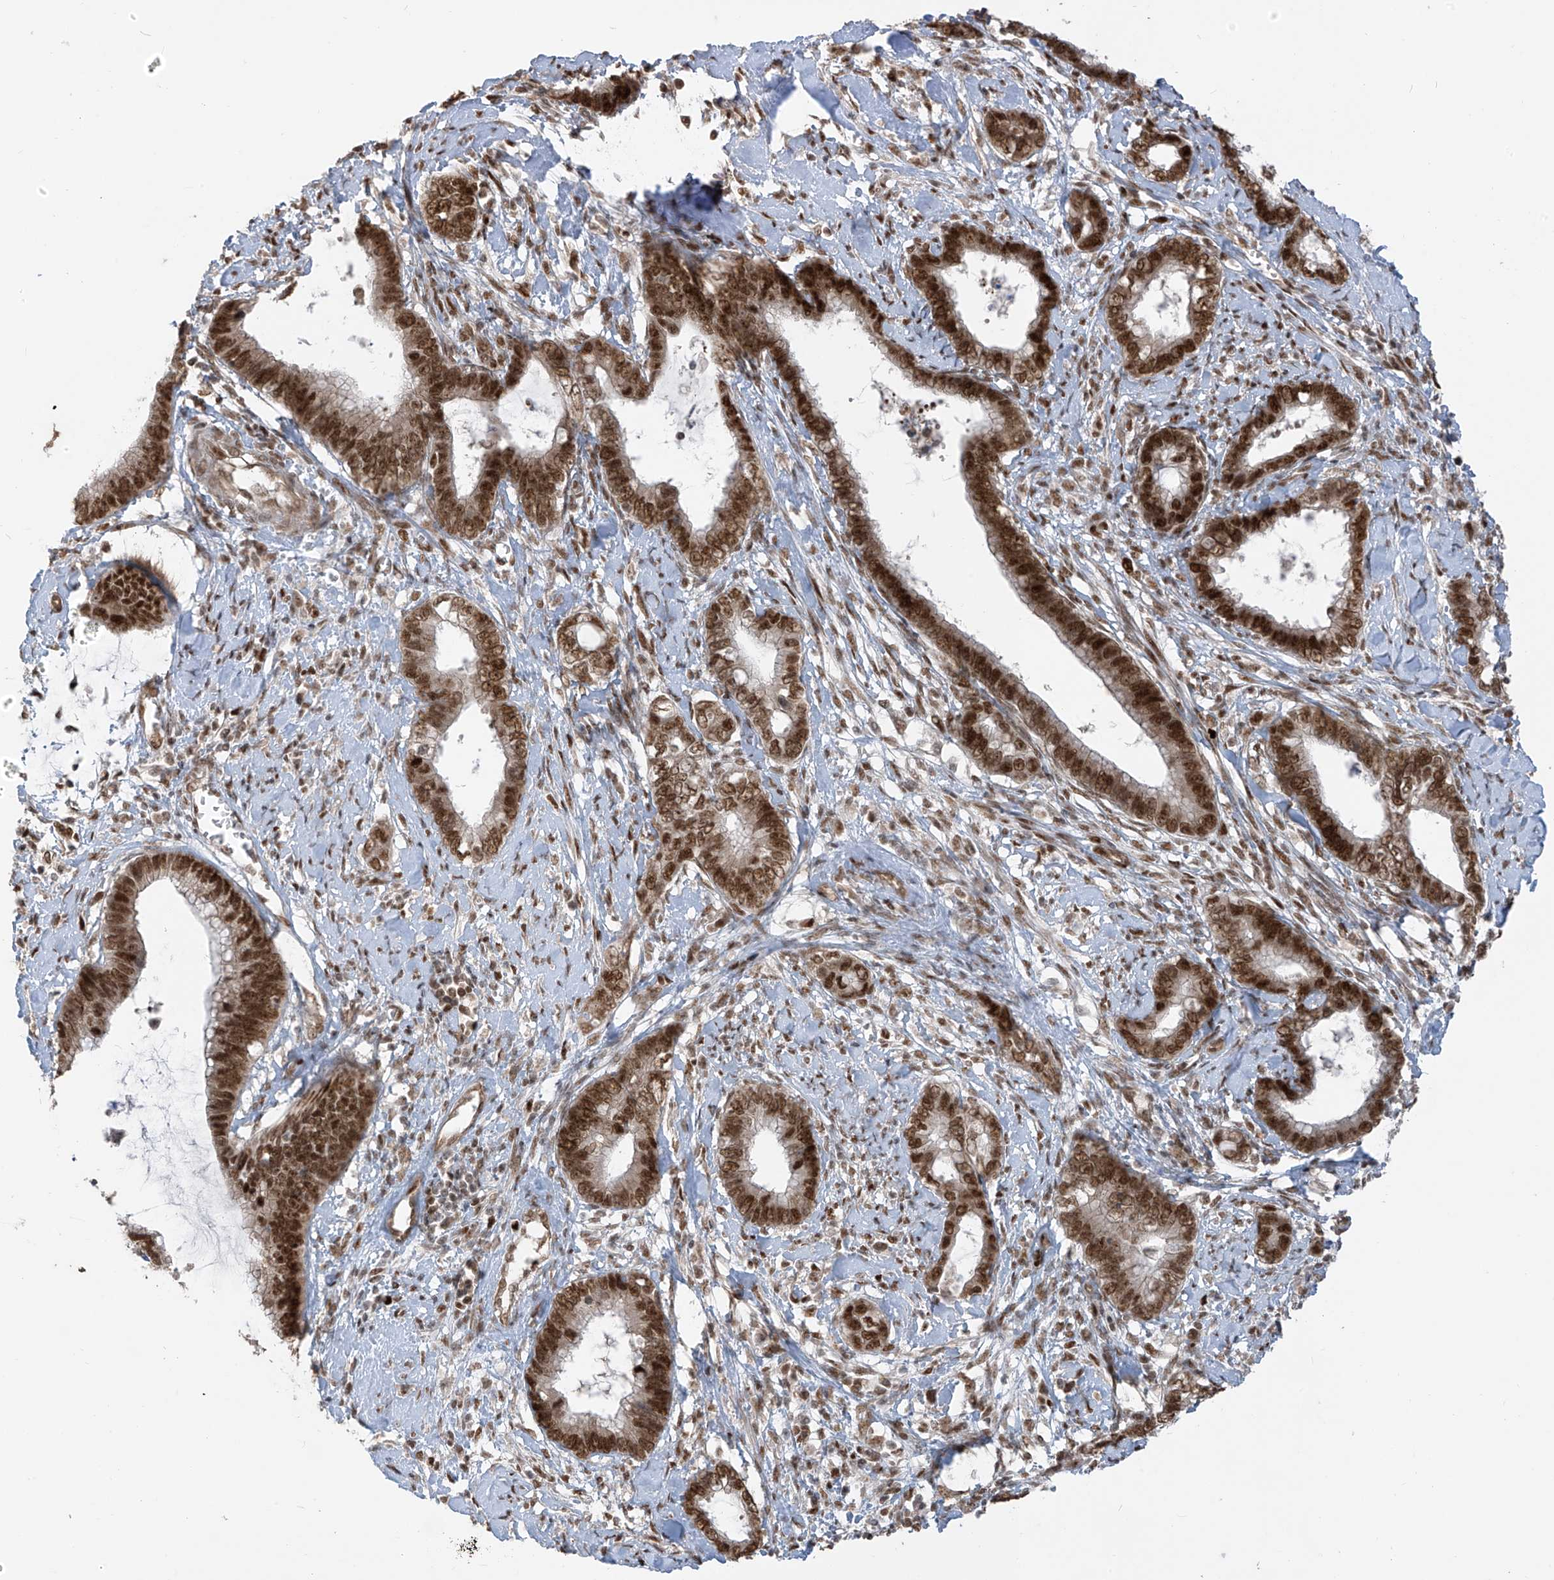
{"staining": {"intensity": "strong", "quantity": ">75%", "location": "nuclear"}, "tissue": "cervical cancer", "cell_type": "Tumor cells", "image_type": "cancer", "snomed": [{"axis": "morphology", "description": "Adenocarcinoma, NOS"}, {"axis": "topography", "description": "Cervix"}], "caption": "A brown stain labels strong nuclear staining of a protein in human adenocarcinoma (cervical) tumor cells.", "gene": "ARHGEF3", "patient": {"sex": "female", "age": 44}}